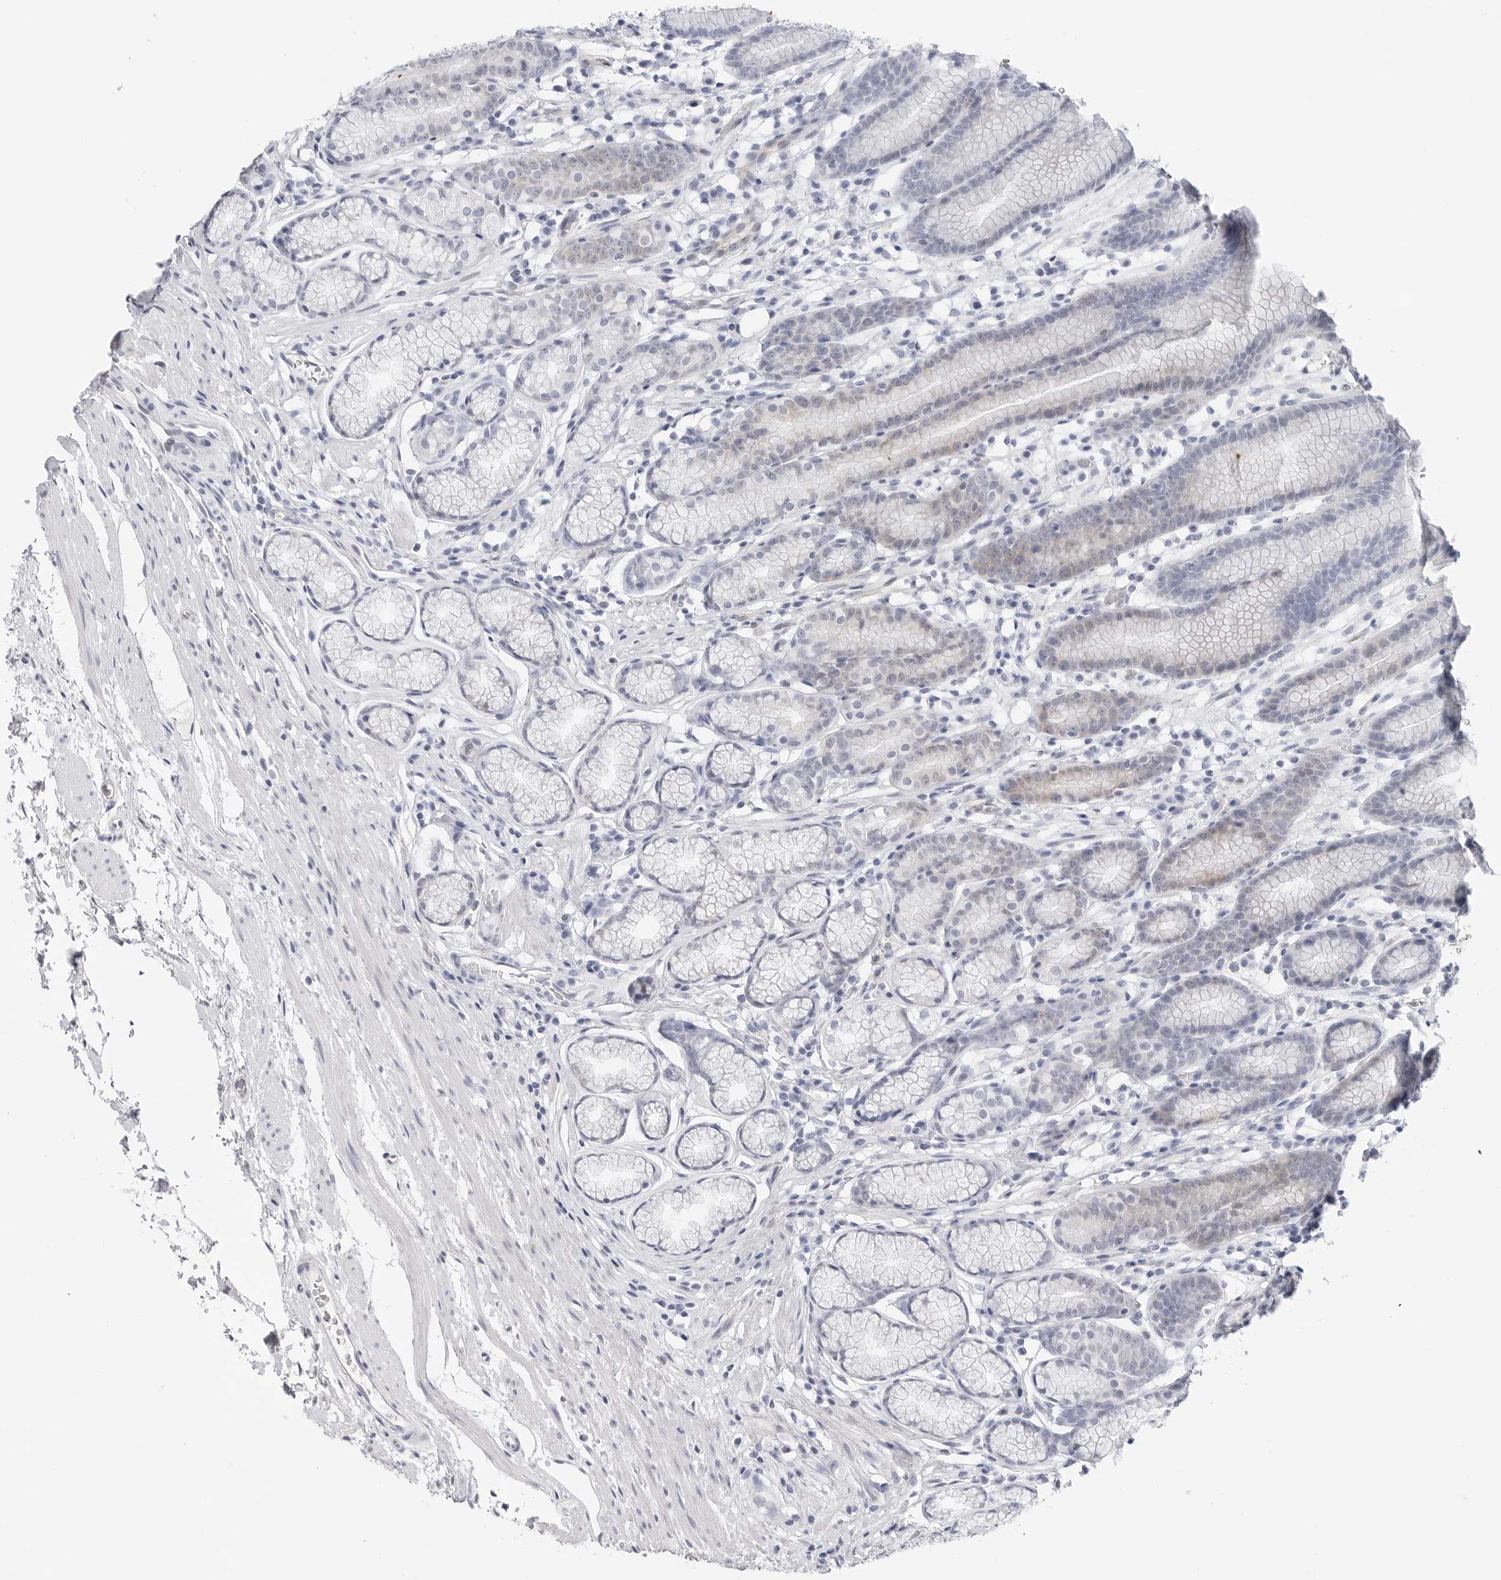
{"staining": {"intensity": "negative", "quantity": "none", "location": "none"}, "tissue": "stomach", "cell_type": "Glandular cells", "image_type": "normal", "snomed": [{"axis": "morphology", "description": "Normal tissue, NOS"}, {"axis": "topography", "description": "Stomach"}], "caption": "High power microscopy micrograph of an IHC micrograph of benign stomach, revealing no significant expression in glandular cells.", "gene": "SLC19A1", "patient": {"sex": "male", "age": 42}}